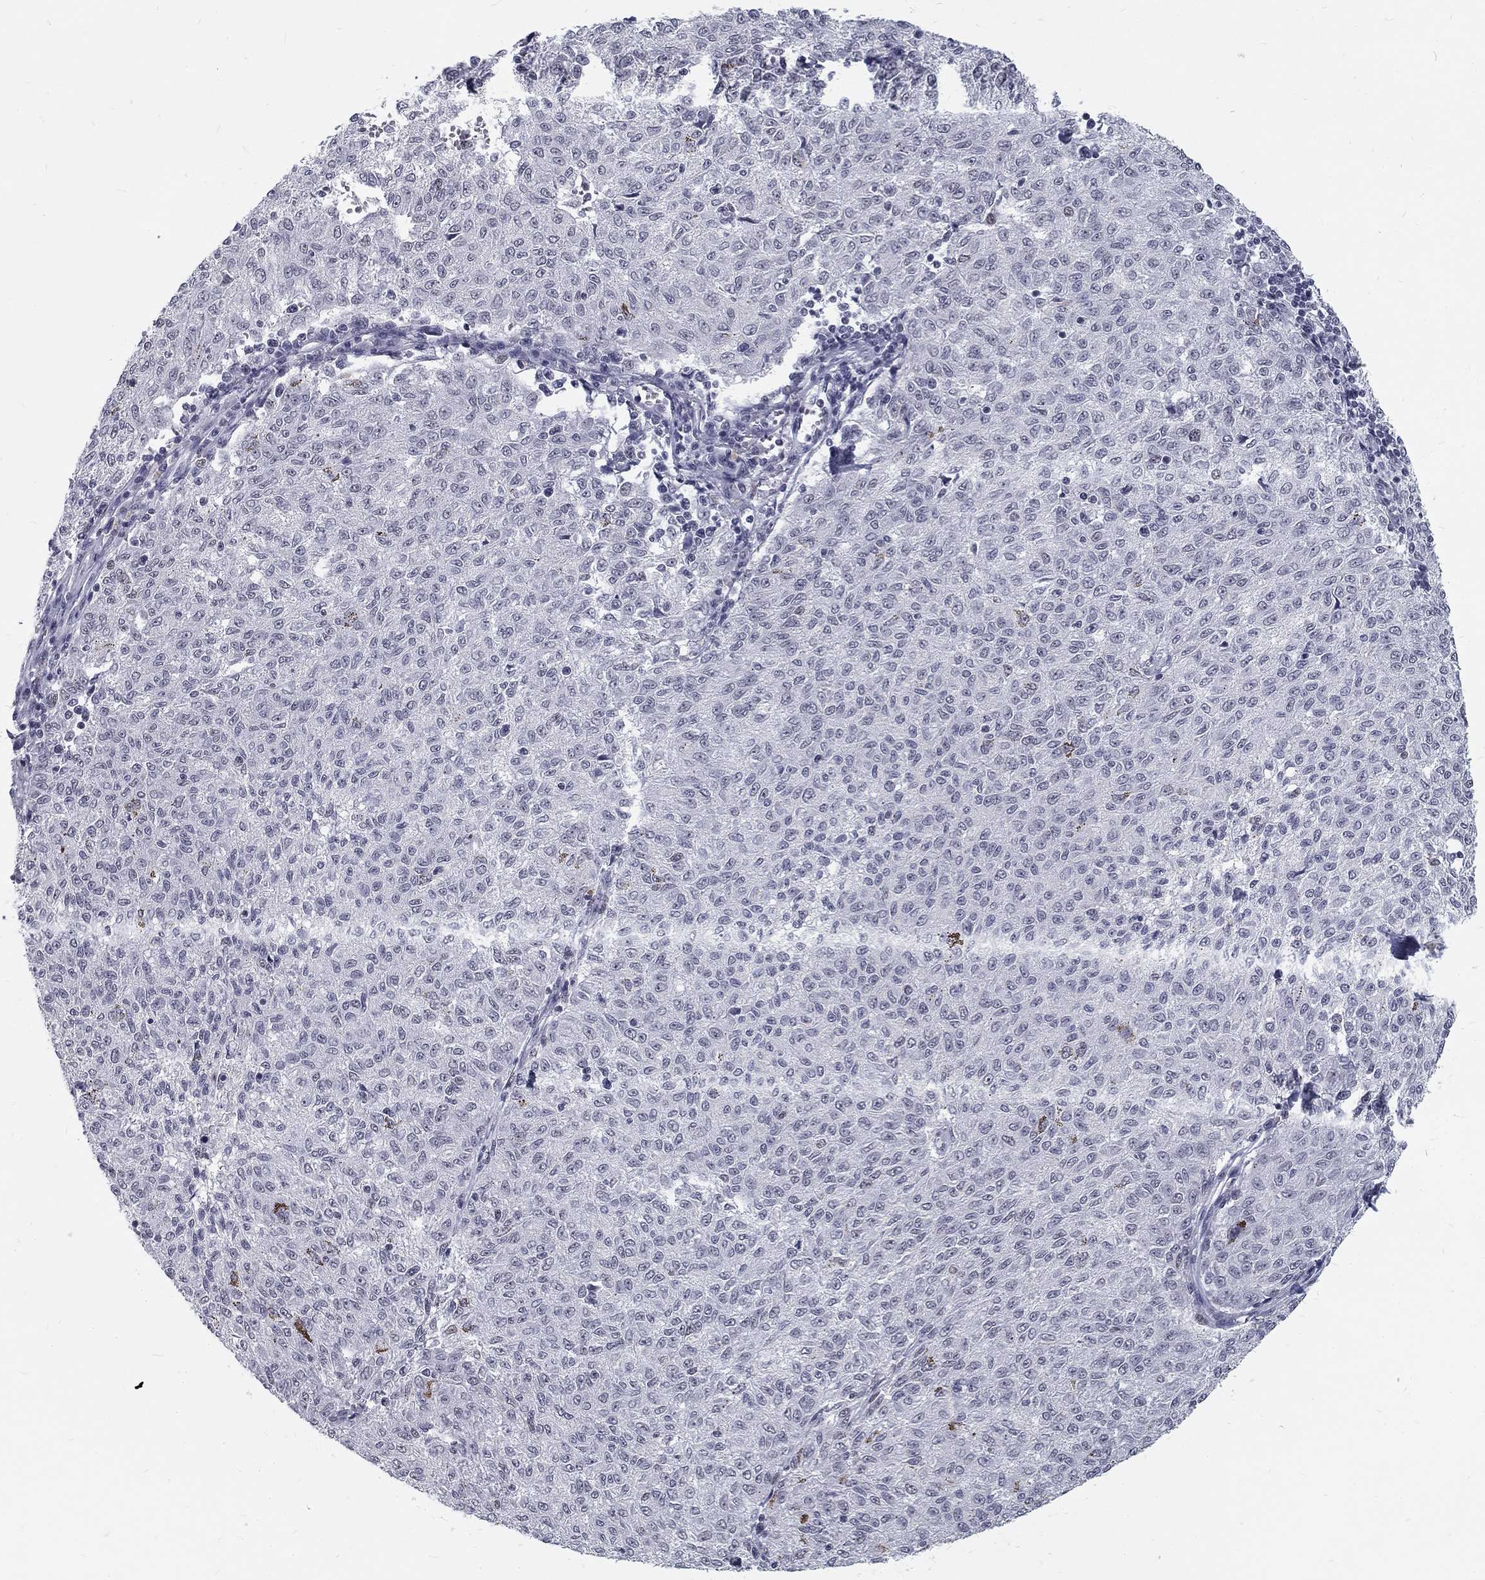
{"staining": {"intensity": "negative", "quantity": "none", "location": "none"}, "tissue": "melanoma", "cell_type": "Tumor cells", "image_type": "cancer", "snomed": [{"axis": "morphology", "description": "Malignant melanoma, NOS"}, {"axis": "topography", "description": "Skin"}], "caption": "This is an IHC image of melanoma. There is no expression in tumor cells.", "gene": "SNORC", "patient": {"sex": "female", "age": 72}}